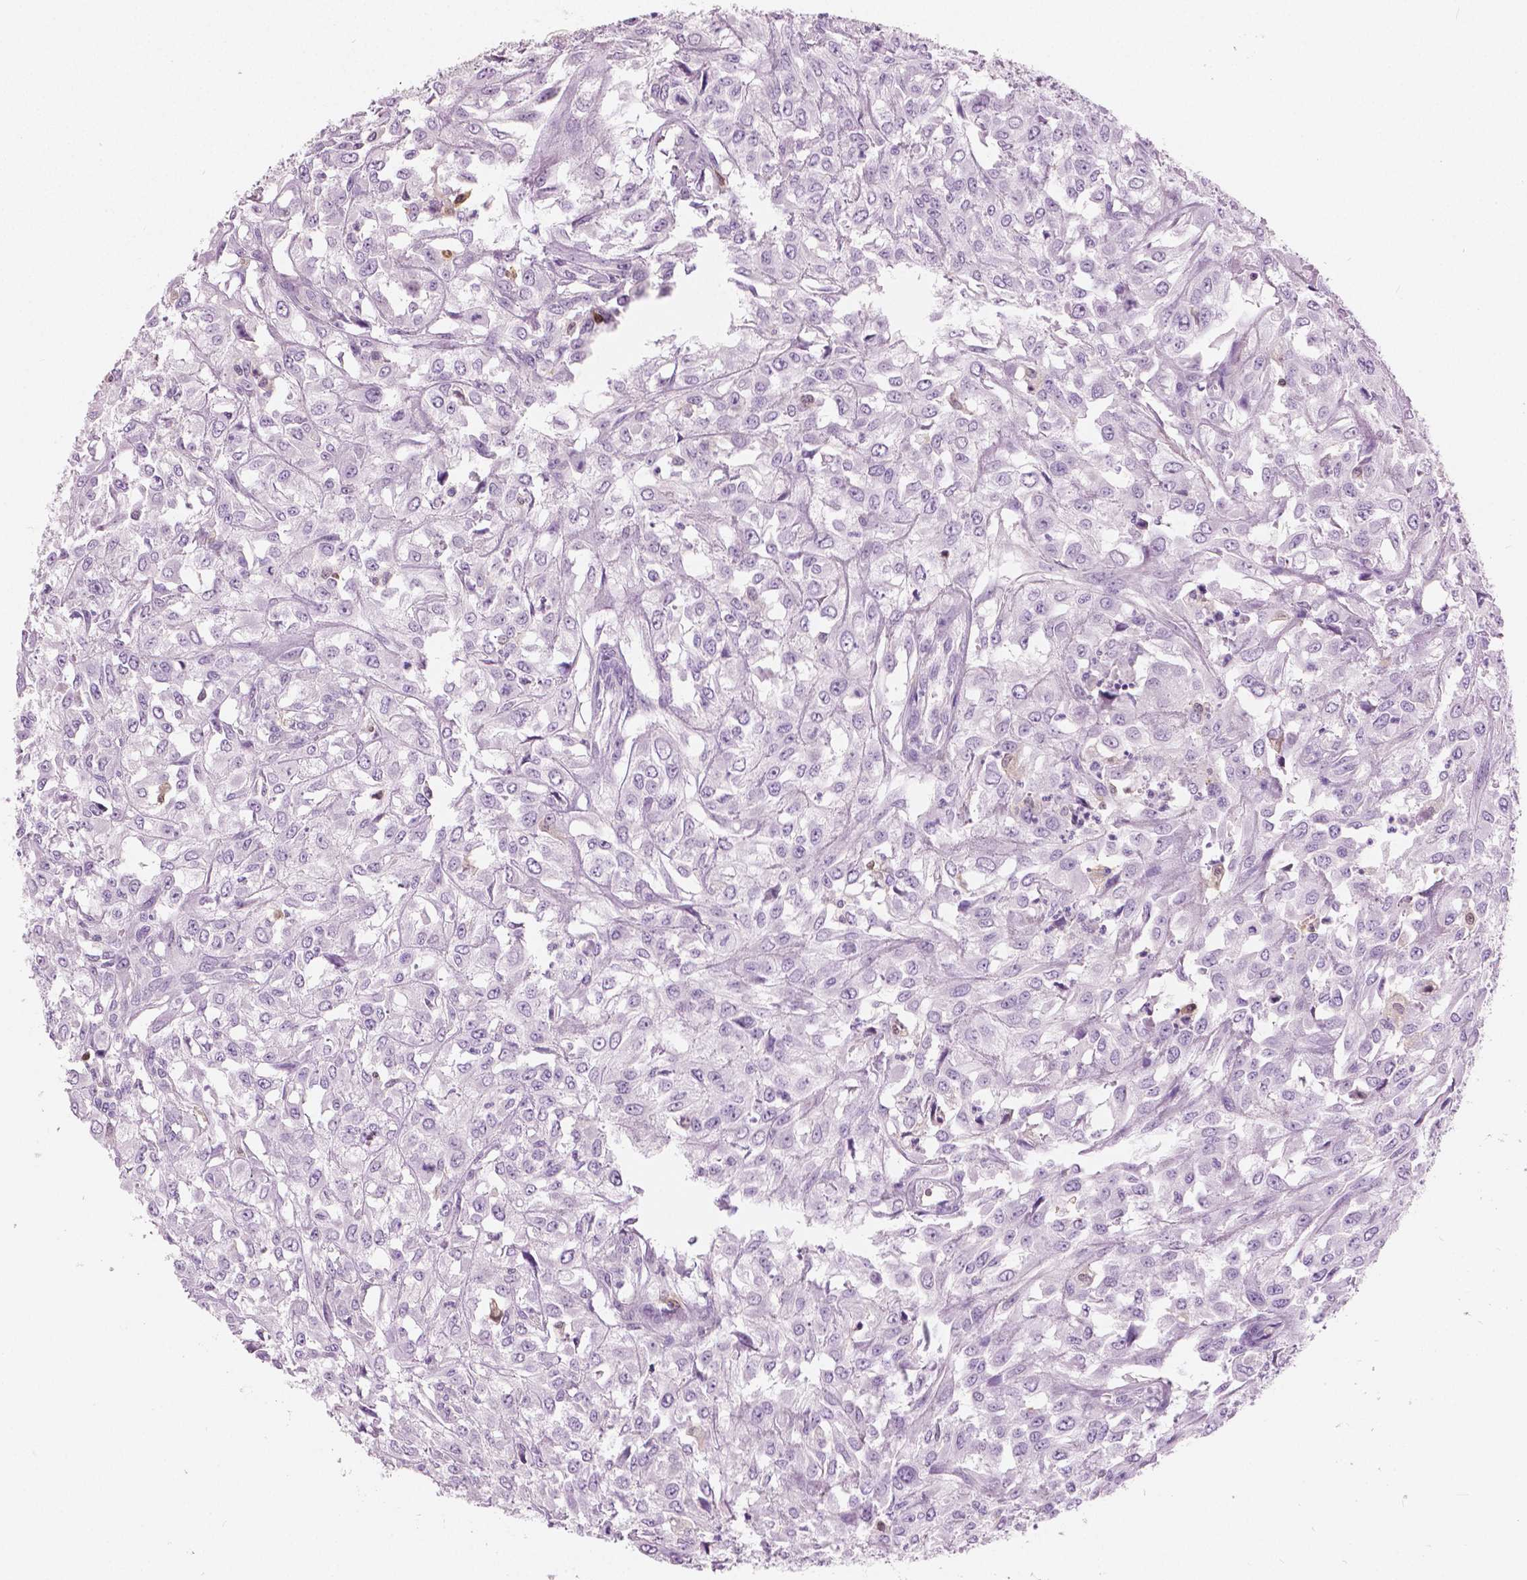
{"staining": {"intensity": "negative", "quantity": "none", "location": "none"}, "tissue": "urothelial cancer", "cell_type": "Tumor cells", "image_type": "cancer", "snomed": [{"axis": "morphology", "description": "Urothelial carcinoma, High grade"}, {"axis": "topography", "description": "Urinary bladder"}], "caption": "High magnification brightfield microscopy of high-grade urothelial carcinoma stained with DAB (brown) and counterstained with hematoxylin (blue): tumor cells show no significant expression.", "gene": "GALM", "patient": {"sex": "male", "age": 67}}